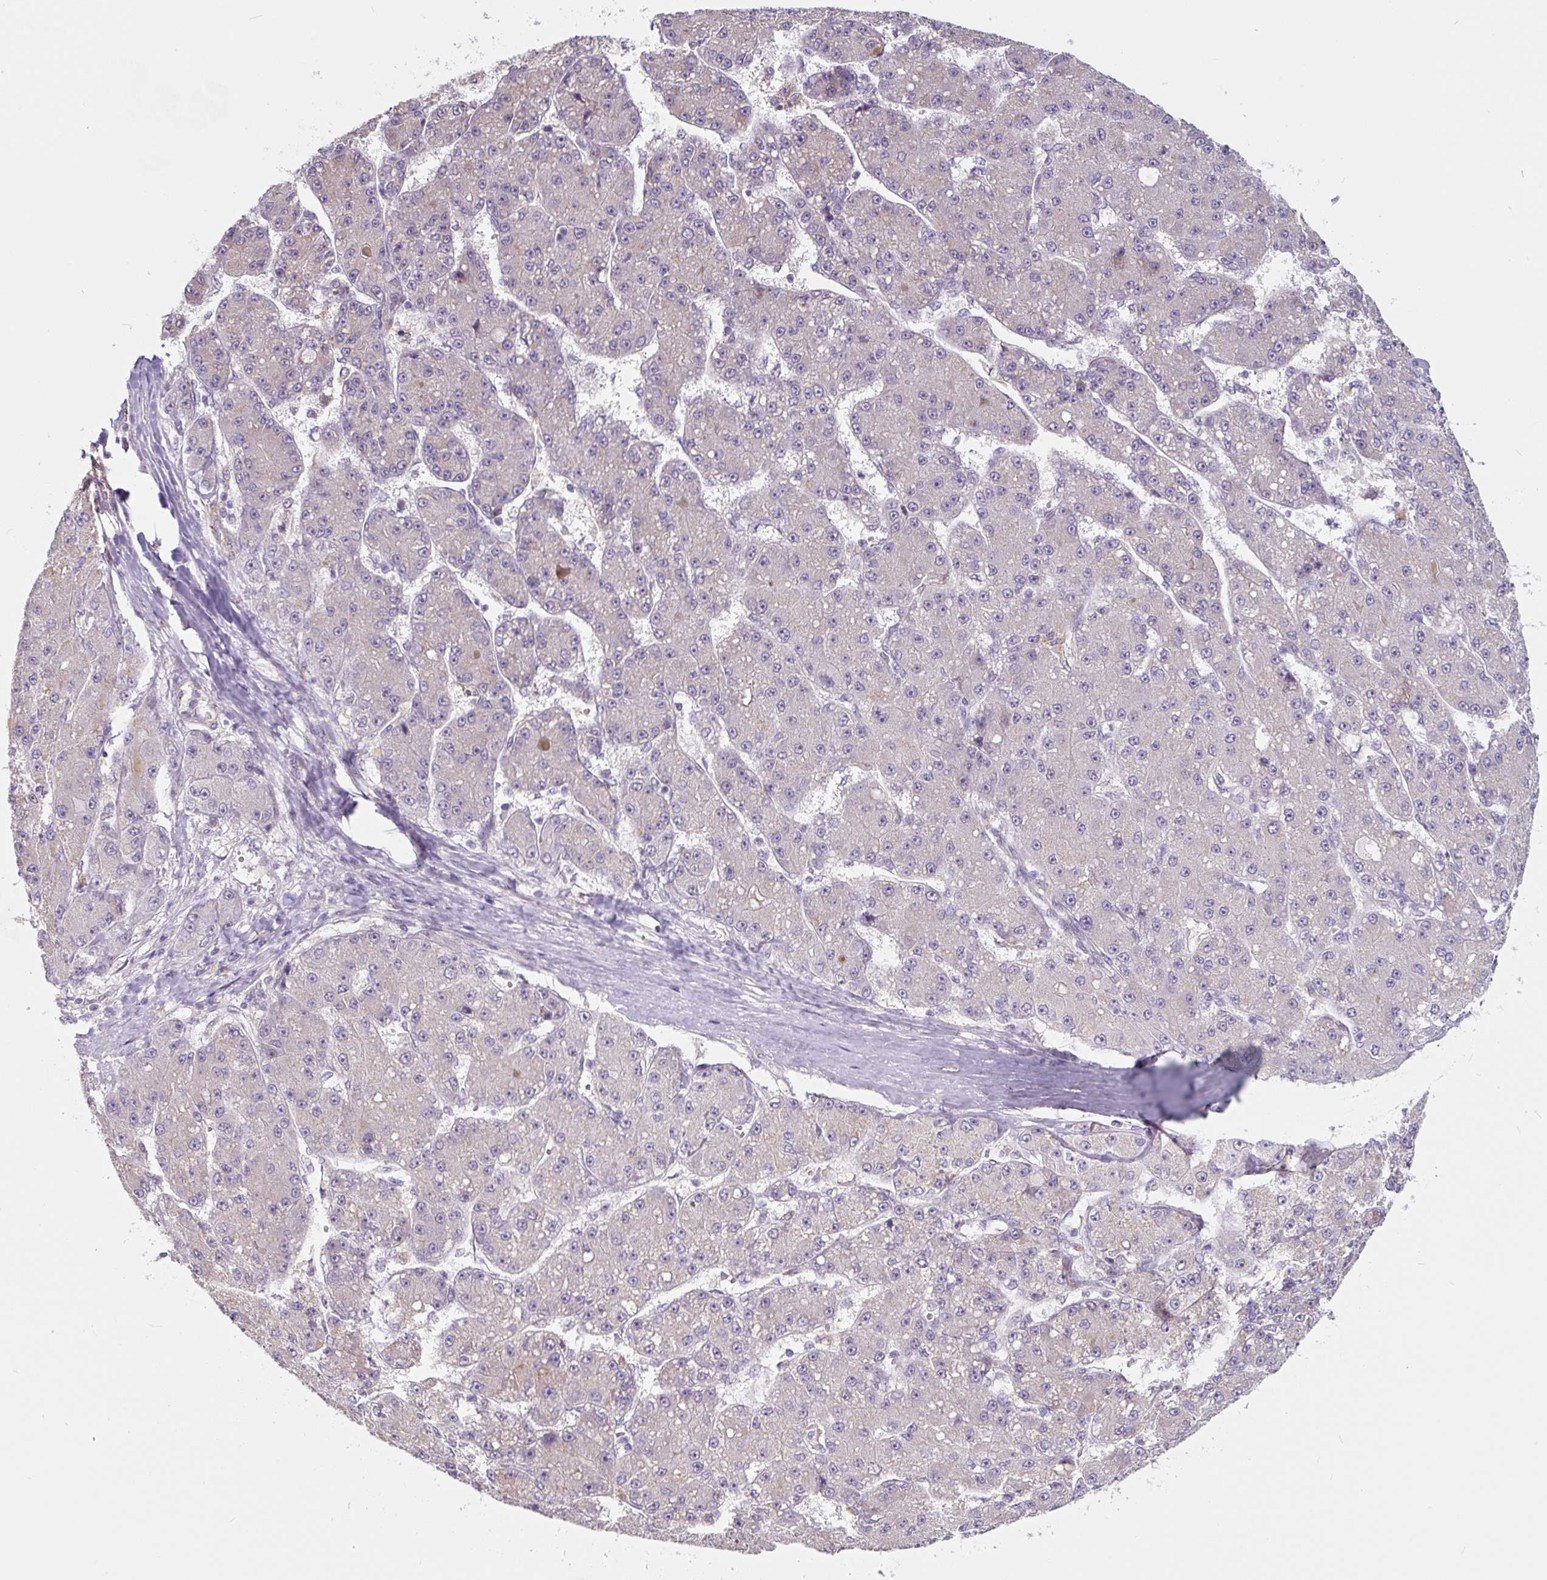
{"staining": {"intensity": "negative", "quantity": "none", "location": "none"}, "tissue": "liver cancer", "cell_type": "Tumor cells", "image_type": "cancer", "snomed": [{"axis": "morphology", "description": "Carcinoma, Hepatocellular, NOS"}, {"axis": "topography", "description": "Liver"}], "caption": "Tumor cells show no significant protein positivity in liver cancer (hepatocellular carcinoma).", "gene": "ASRGL1", "patient": {"sex": "male", "age": 67}}